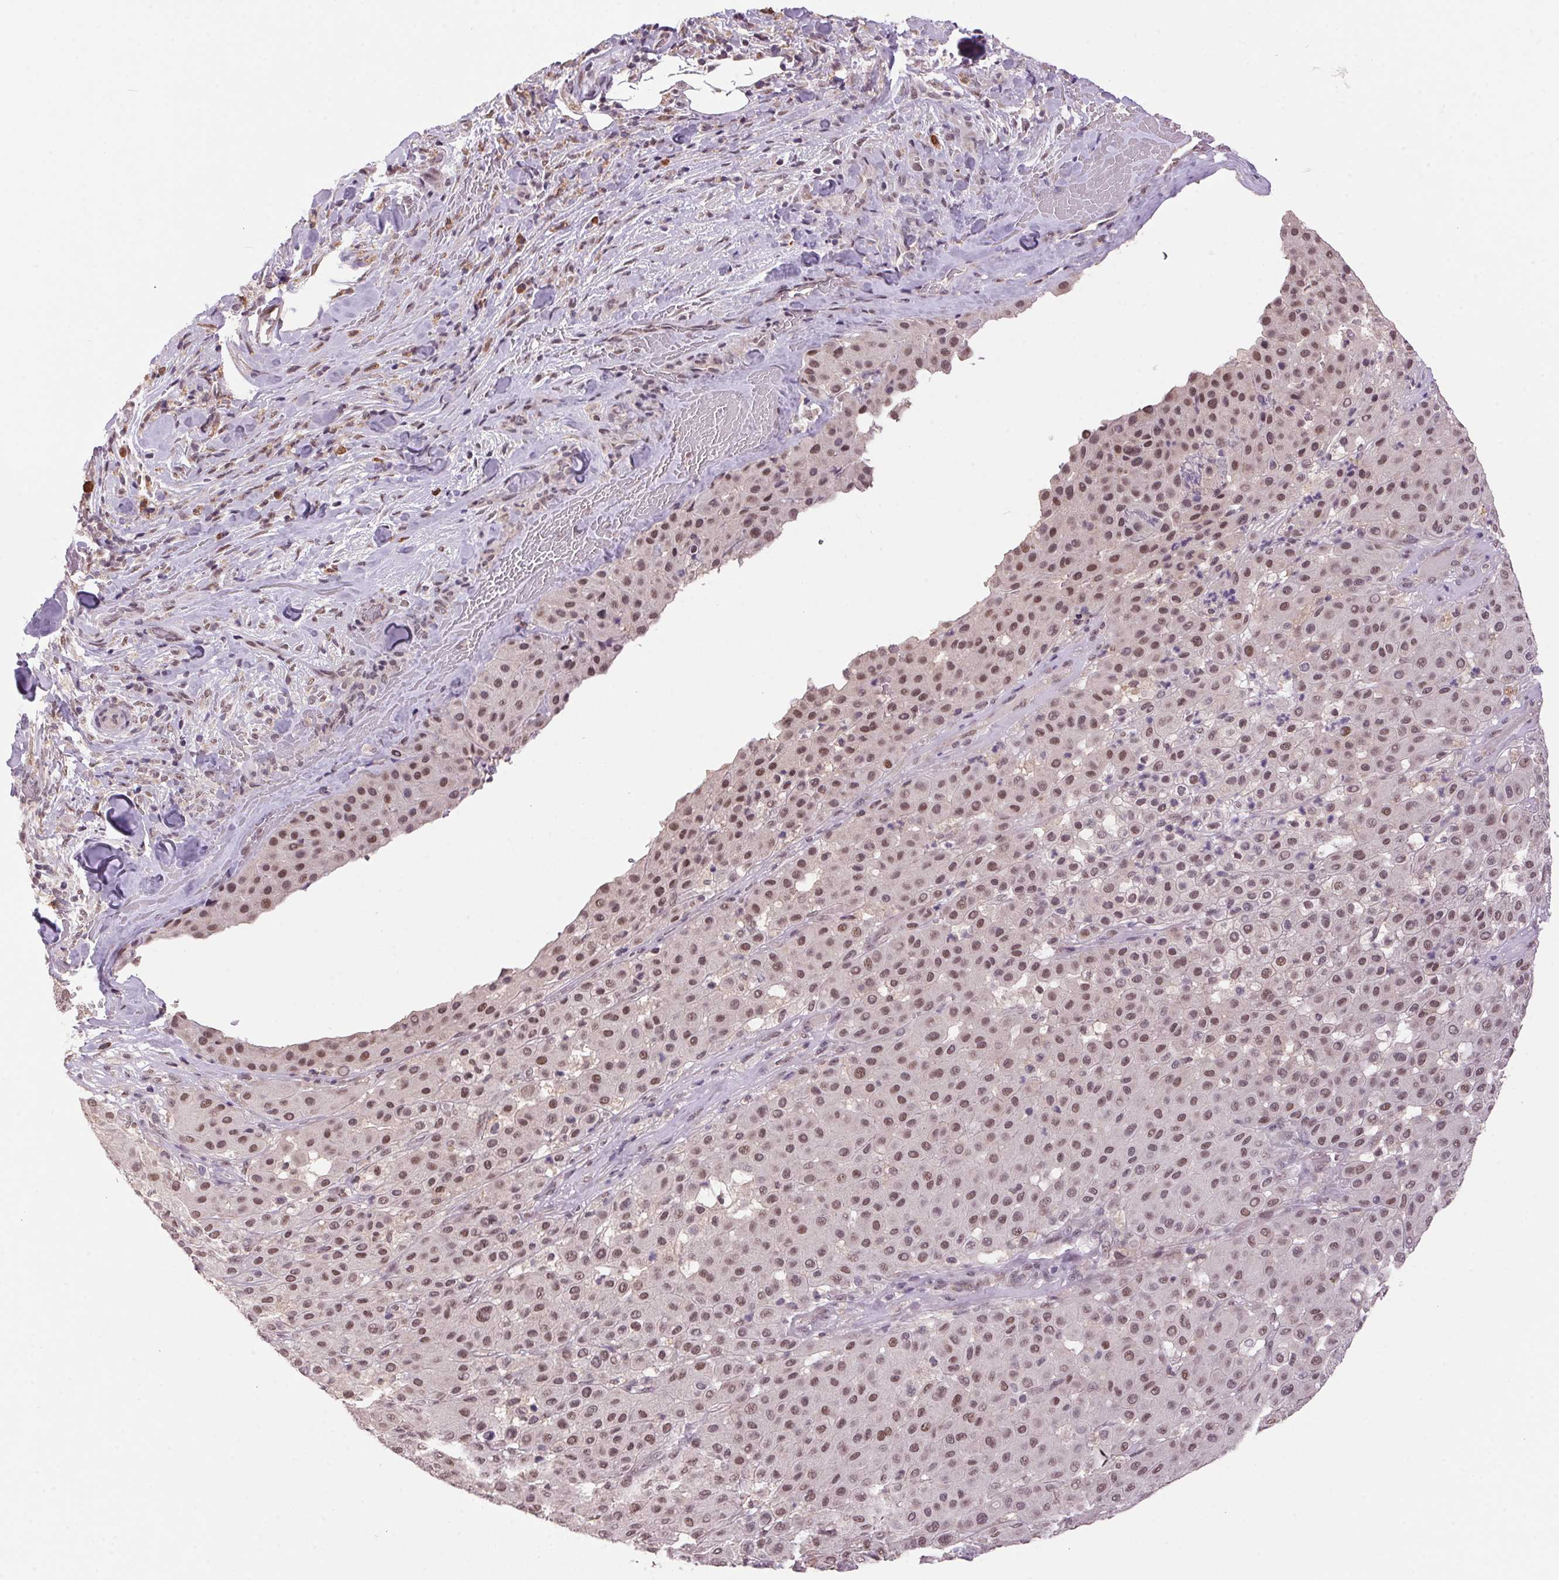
{"staining": {"intensity": "moderate", "quantity": ">75%", "location": "nuclear"}, "tissue": "melanoma", "cell_type": "Tumor cells", "image_type": "cancer", "snomed": [{"axis": "morphology", "description": "Malignant melanoma, Metastatic site"}, {"axis": "topography", "description": "Smooth muscle"}], "caption": "High-power microscopy captured an IHC histopathology image of melanoma, revealing moderate nuclear expression in approximately >75% of tumor cells. (Stains: DAB (3,3'-diaminobenzidine) in brown, nuclei in blue, Microscopy: brightfield microscopy at high magnification).", "gene": "ZBTB4", "patient": {"sex": "male", "age": 41}}